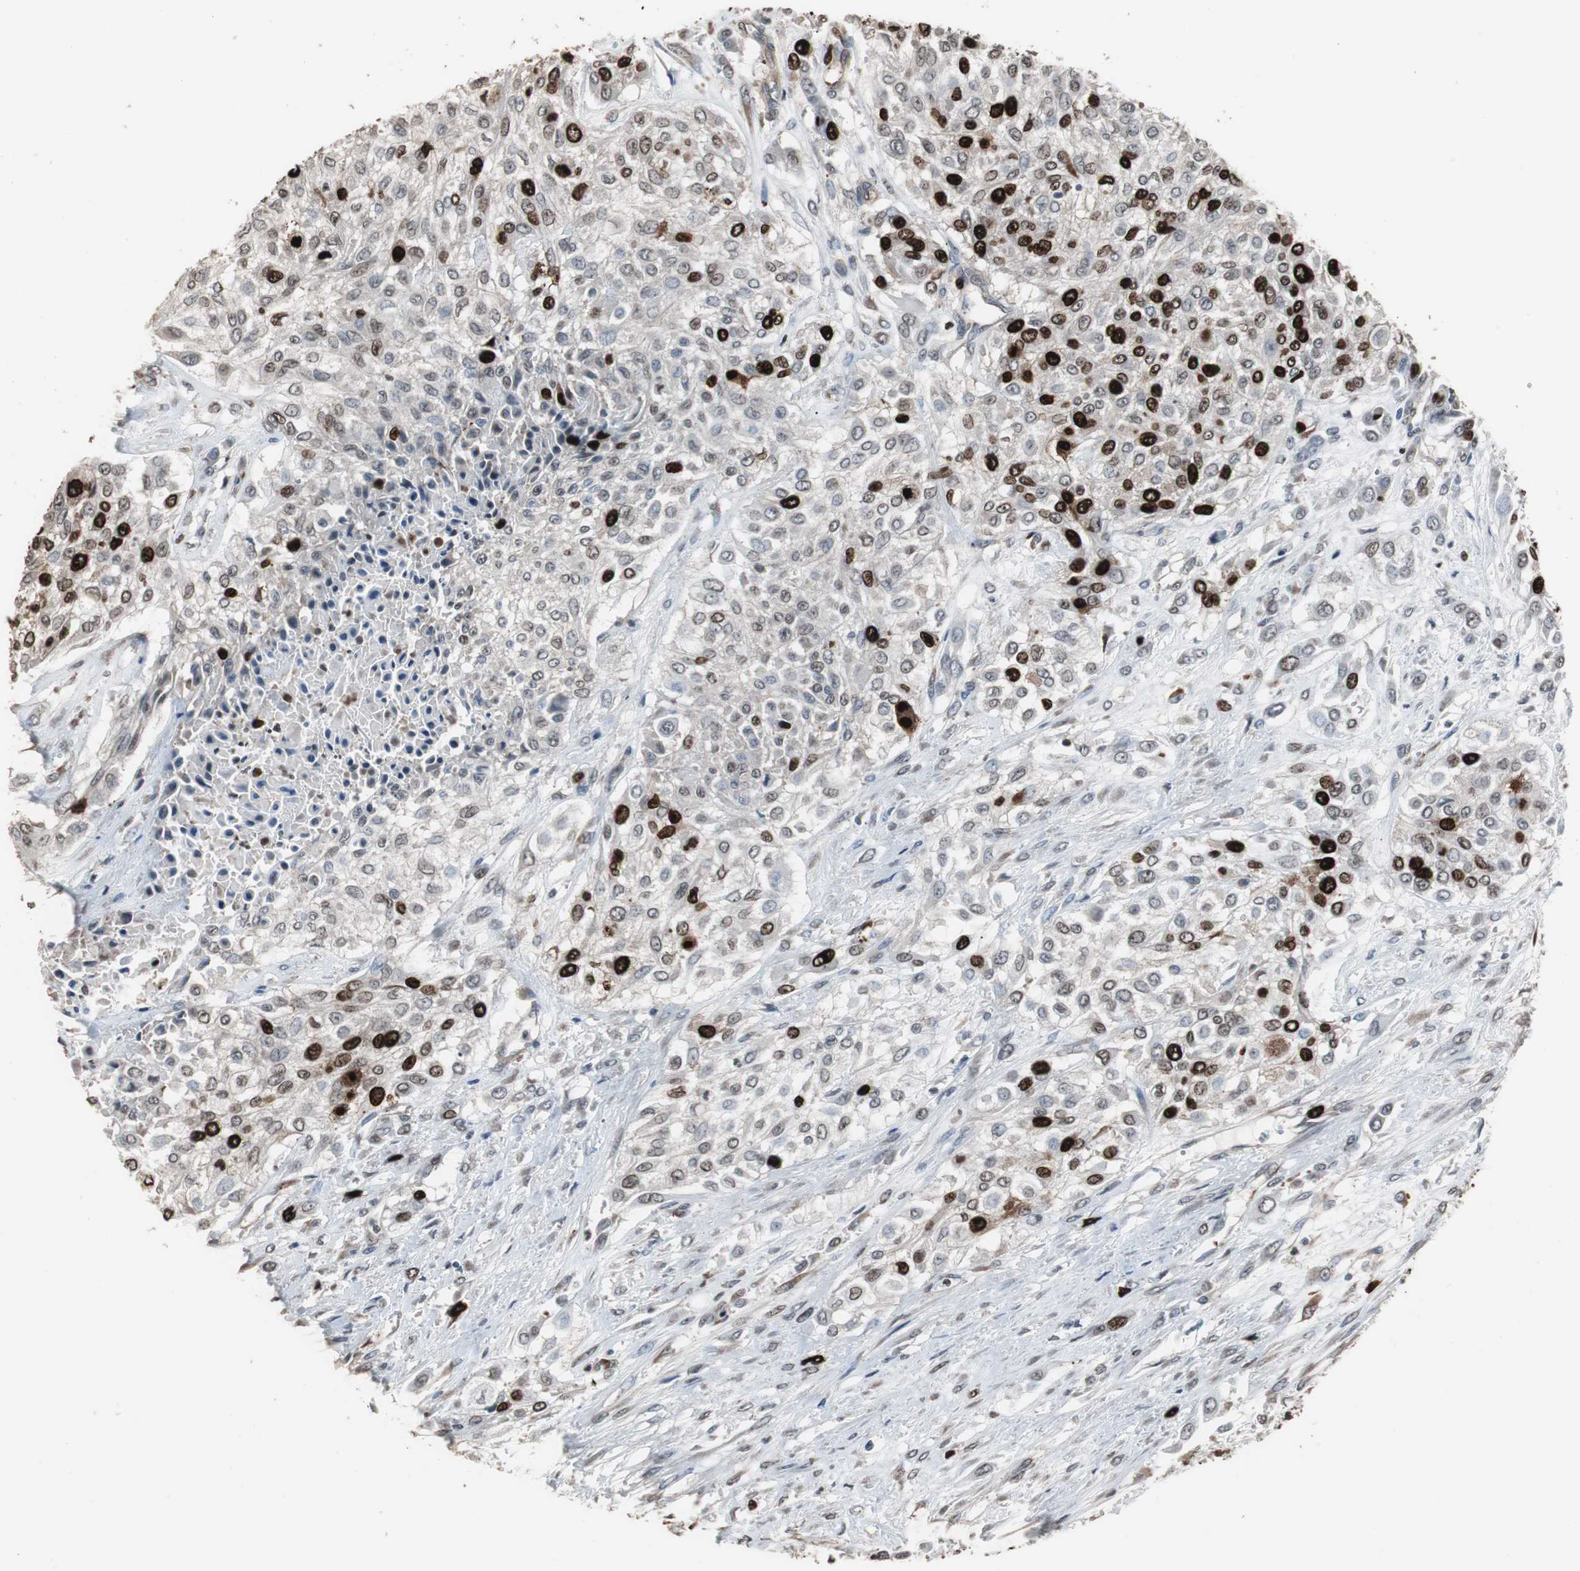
{"staining": {"intensity": "strong", "quantity": "25%-75%", "location": "cytoplasmic/membranous,nuclear"}, "tissue": "urothelial cancer", "cell_type": "Tumor cells", "image_type": "cancer", "snomed": [{"axis": "morphology", "description": "Urothelial carcinoma, High grade"}, {"axis": "topography", "description": "Urinary bladder"}], "caption": "This photomicrograph demonstrates high-grade urothelial carcinoma stained with immunohistochemistry (IHC) to label a protein in brown. The cytoplasmic/membranous and nuclear of tumor cells show strong positivity for the protein. Nuclei are counter-stained blue.", "gene": "TOP2A", "patient": {"sex": "male", "age": 57}}